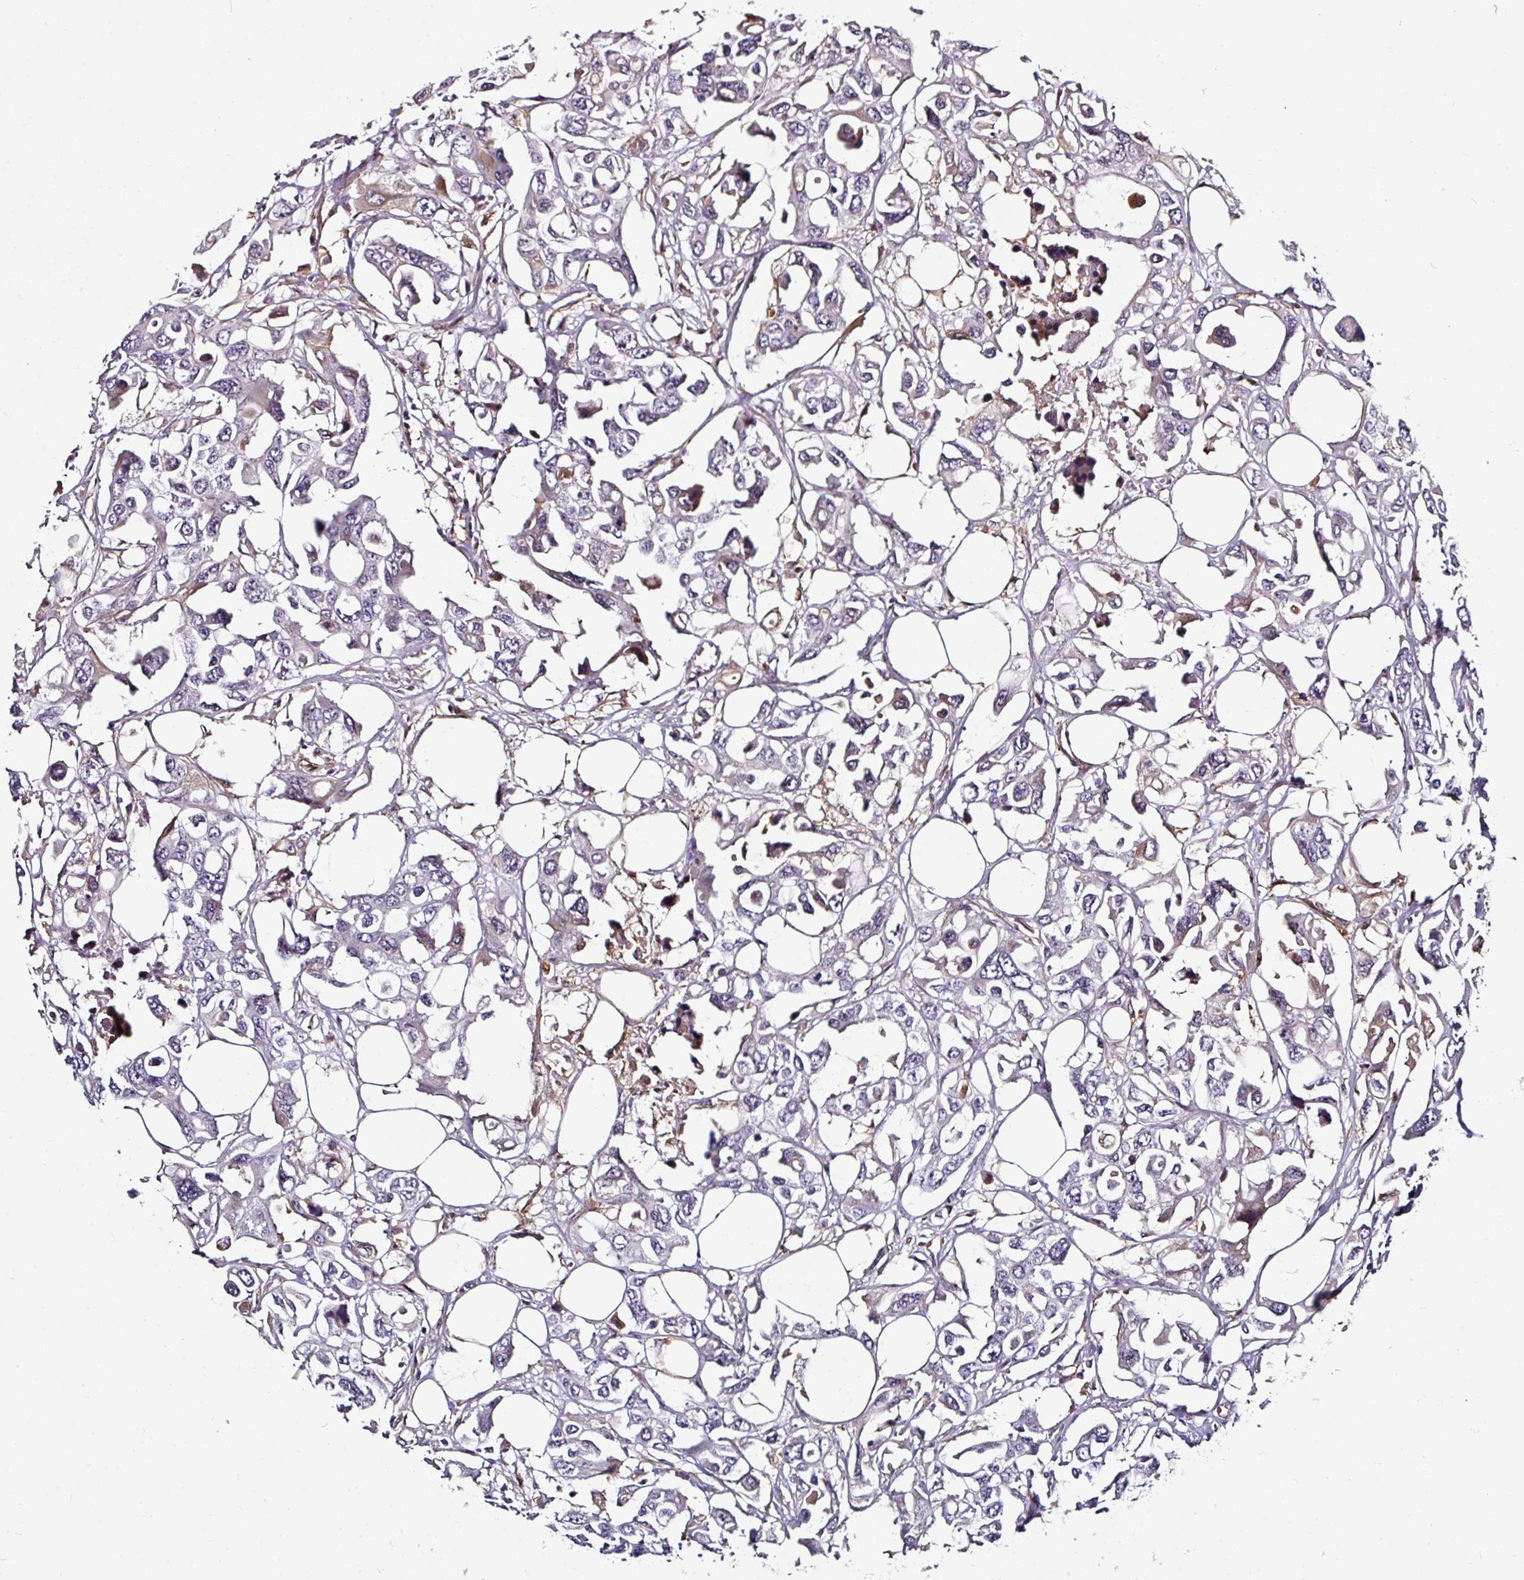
{"staining": {"intensity": "weak", "quantity": "<25%", "location": "cytoplasmic/membranous"}, "tissue": "colorectal cancer", "cell_type": "Tumor cells", "image_type": "cancer", "snomed": [{"axis": "morphology", "description": "Adenocarcinoma, NOS"}, {"axis": "topography", "description": "Colon"}], "caption": "Adenocarcinoma (colorectal) was stained to show a protein in brown. There is no significant positivity in tumor cells. The staining was performed using DAB to visualize the protein expression in brown, while the nuclei were stained in blue with hematoxylin (Magnification: 20x).", "gene": "BEND5", "patient": {"sex": "male", "age": 77}}